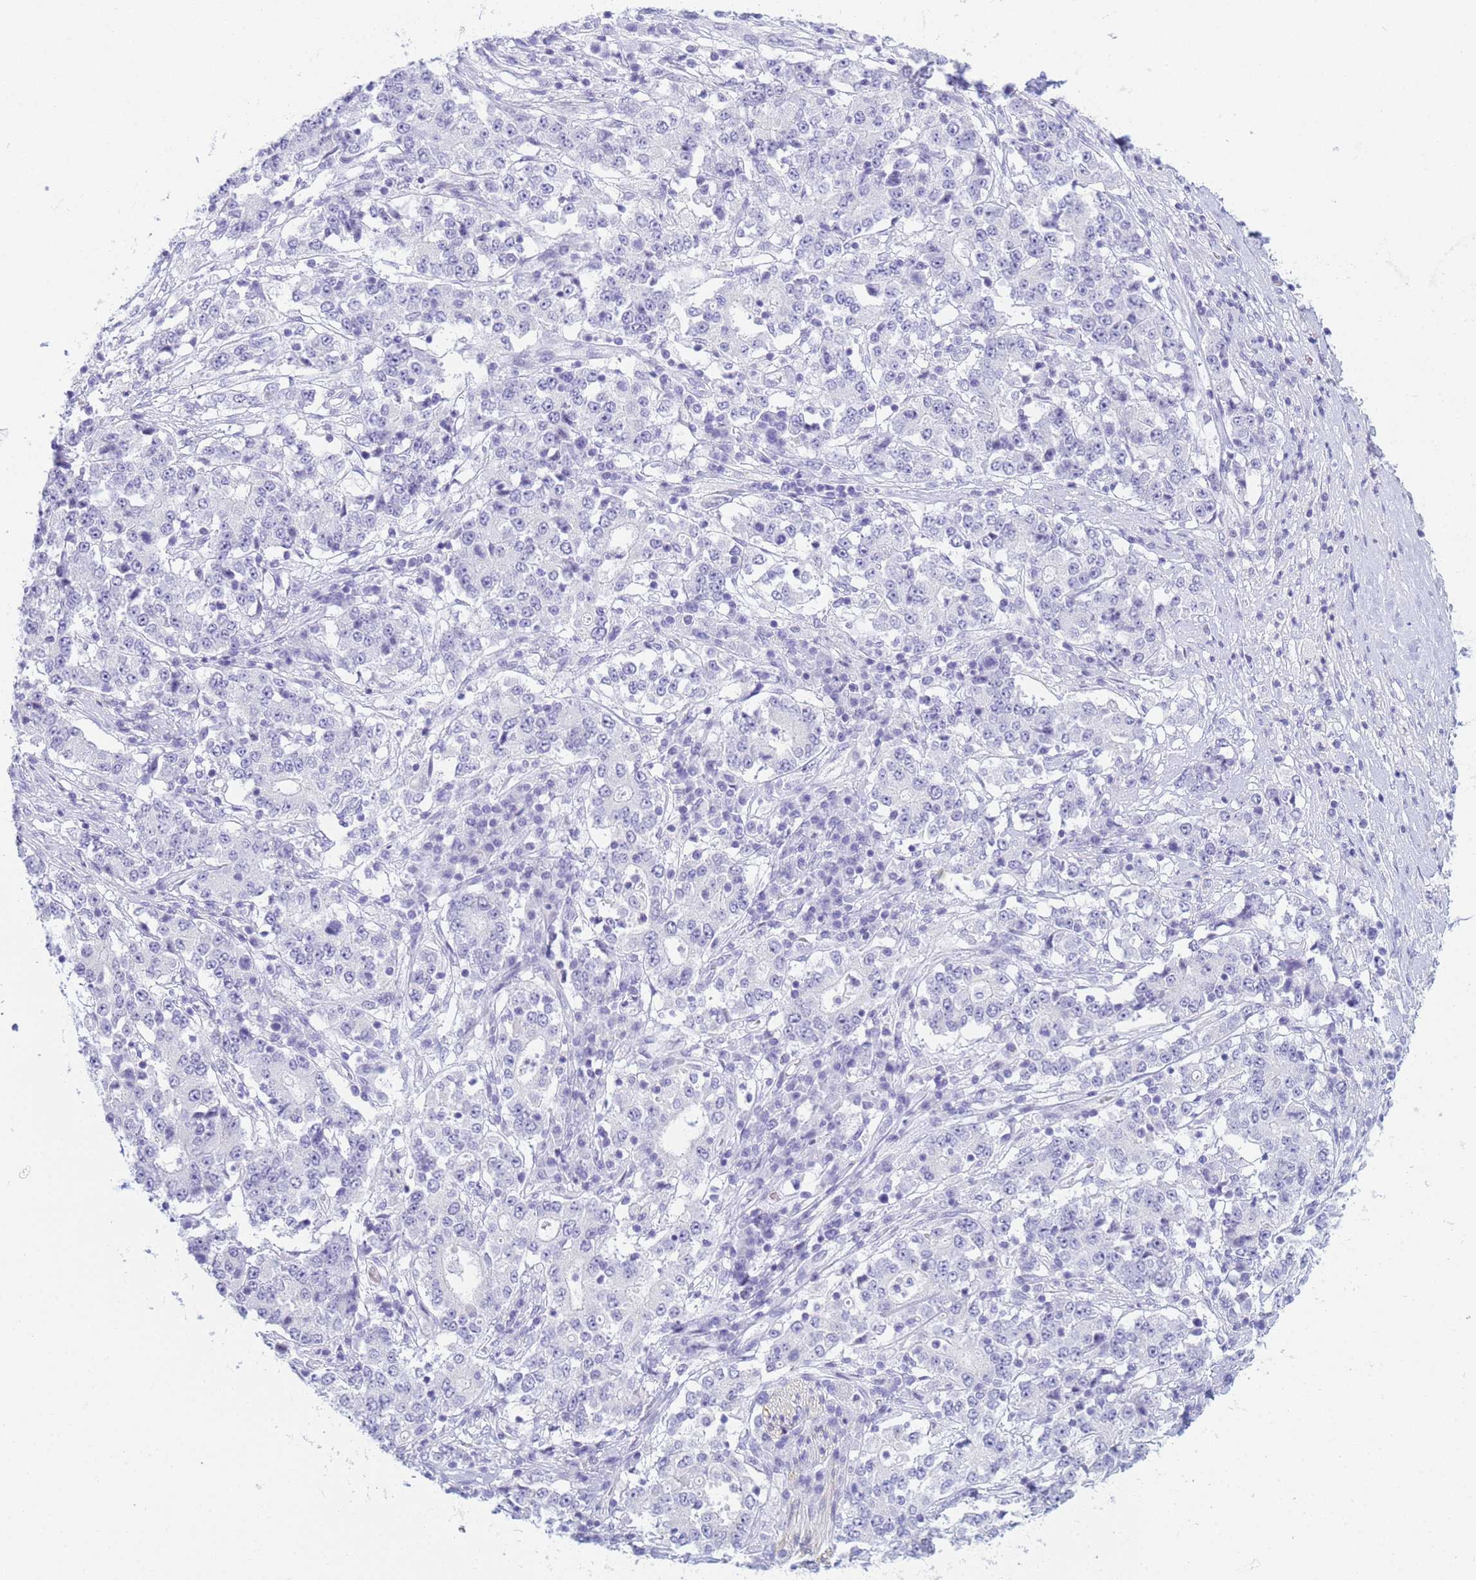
{"staining": {"intensity": "negative", "quantity": "none", "location": "none"}, "tissue": "stomach cancer", "cell_type": "Tumor cells", "image_type": "cancer", "snomed": [{"axis": "morphology", "description": "Adenocarcinoma, NOS"}, {"axis": "topography", "description": "Stomach"}], "caption": "This is a photomicrograph of IHC staining of stomach cancer (adenocarcinoma), which shows no positivity in tumor cells. (Stains: DAB immunohistochemistry (IHC) with hematoxylin counter stain, Microscopy: brightfield microscopy at high magnification).", "gene": "SNX20", "patient": {"sex": "male", "age": 59}}